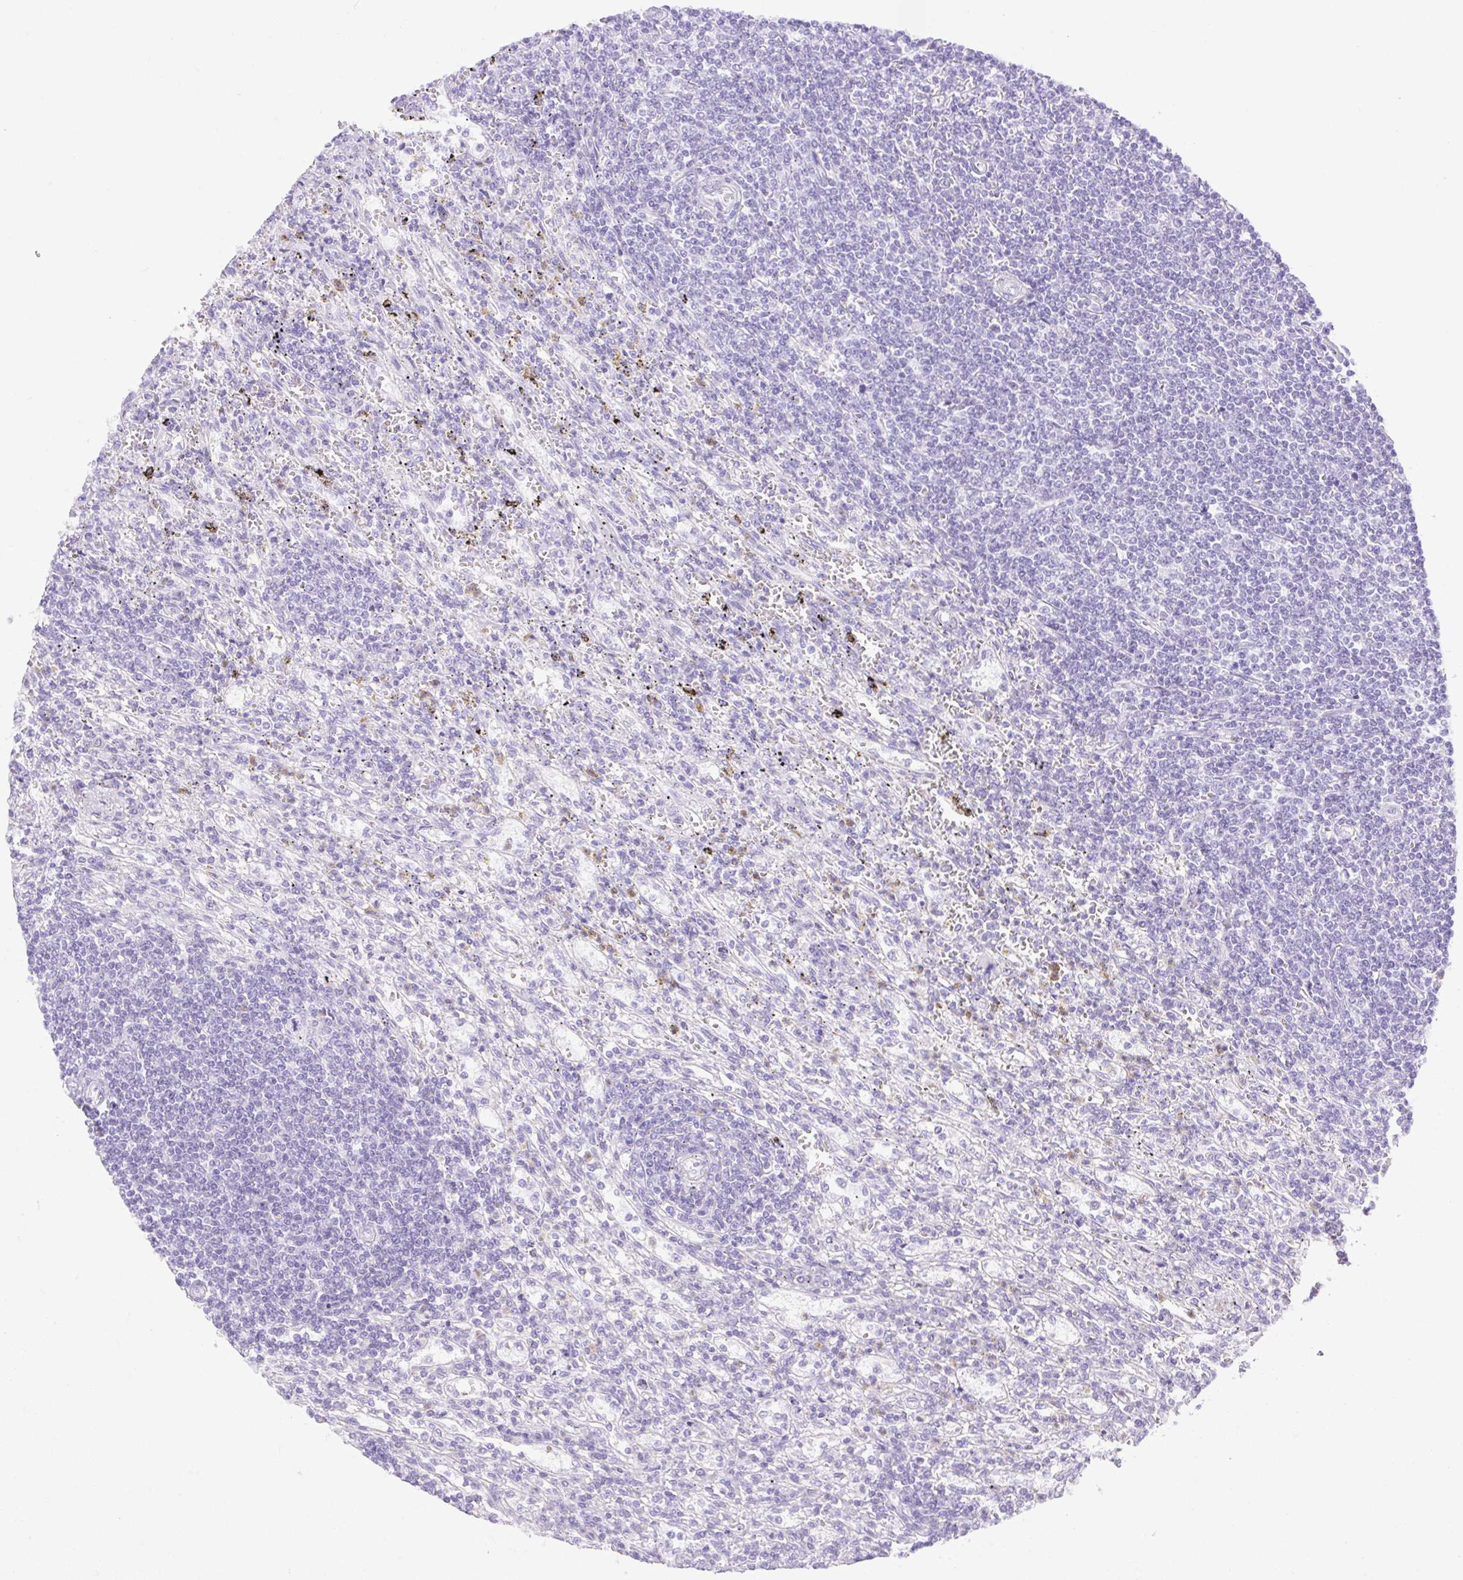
{"staining": {"intensity": "negative", "quantity": "none", "location": "none"}, "tissue": "lymphoma", "cell_type": "Tumor cells", "image_type": "cancer", "snomed": [{"axis": "morphology", "description": "Malignant lymphoma, non-Hodgkin's type, Low grade"}, {"axis": "topography", "description": "Spleen"}], "caption": "Tumor cells are negative for brown protein staining in malignant lymphoma, non-Hodgkin's type (low-grade).", "gene": "SLC25A40", "patient": {"sex": "male", "age": 76}}